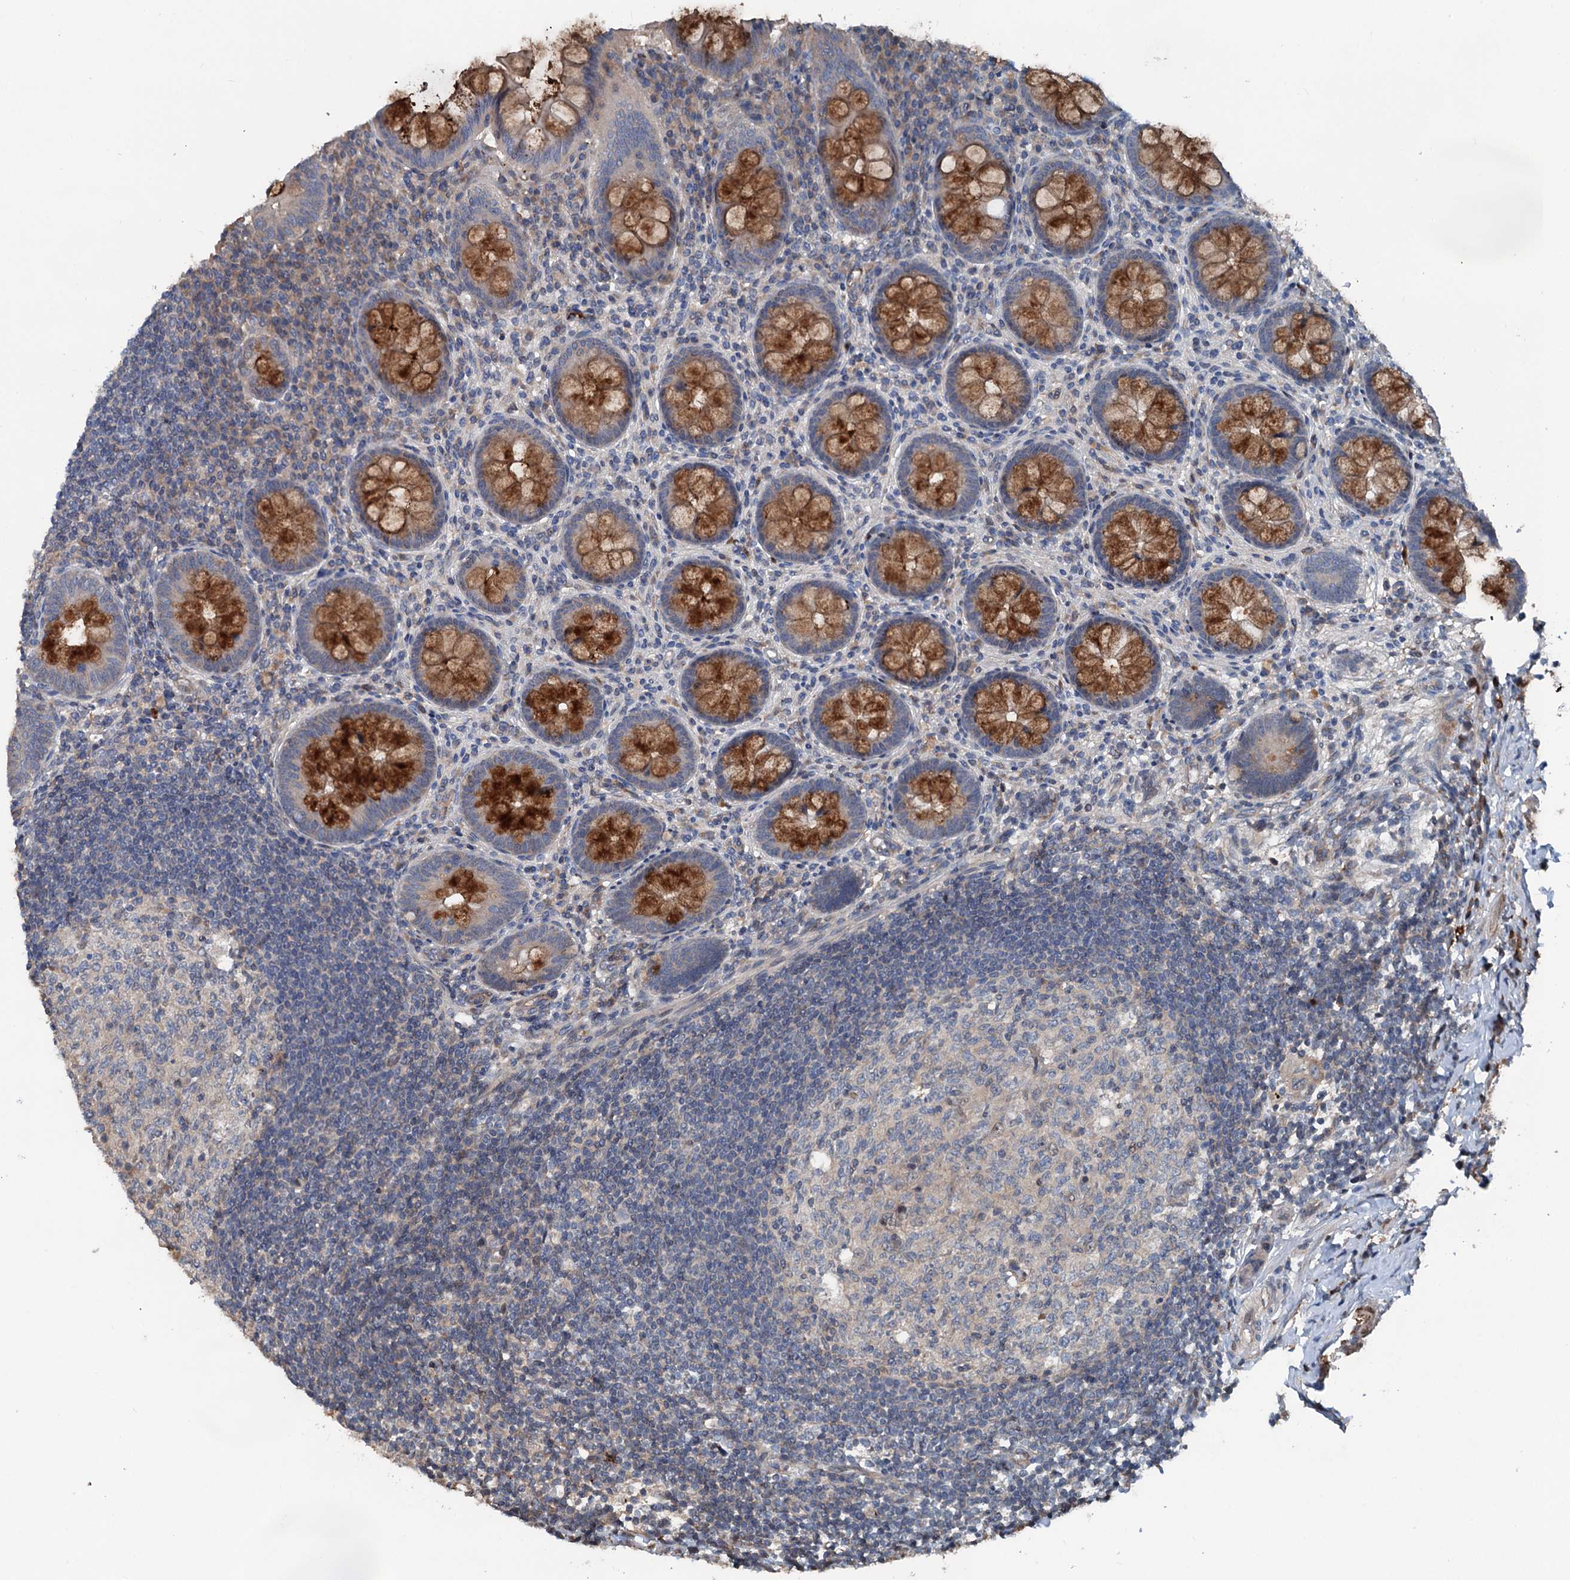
{"staining": {"intensity": "strong", "quantity": ">75%", "location": "cytoplasmic/membranous"}, "tissue": "appendix", "cell_type": "Glandular cells", "image_type": "normal", "snomed": [{"axis": "morphology", "description": "Normal tissue, NOS"}, {"axis": "topography", "description": "Appendix"}], "caption": "A photomicrograph showing strong cytoplasmic/membranous expression in about >75% of glandular cells in benign appendix, as visualized by brown immunohistochemical staining.", "gene": "TEDC1", "patient": {"sex": "female", "age": 33}}